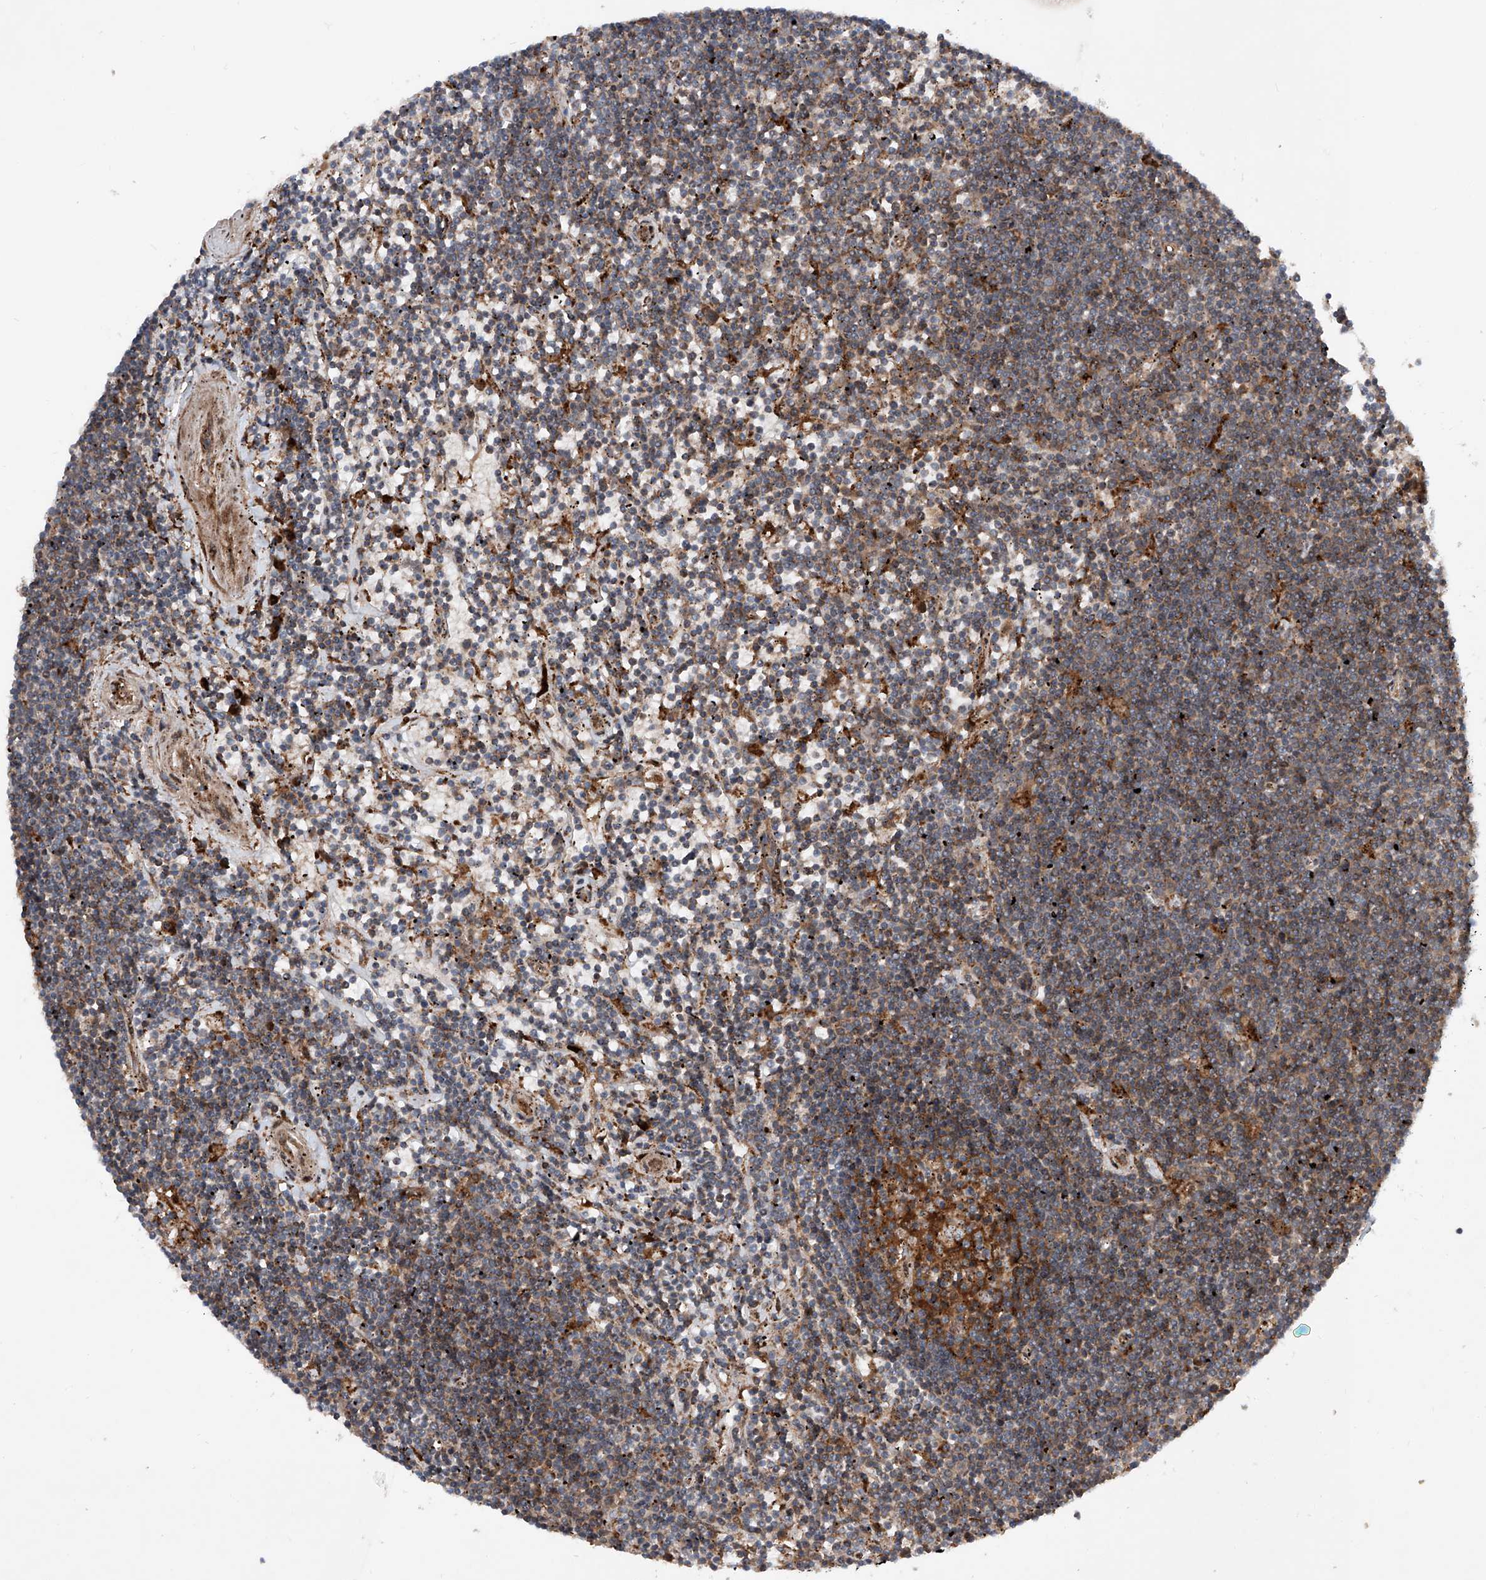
{"staining": {"intensity": "moderate", "quantity": ">75%", "location": "cytoplasmic/membranous"}, "tissue": "lymphoma", "cell_type": "Tumor cells", "image_type": "cancer", "snomed": [{"axis": "morphology", "description": "Malignant lymphoma, non-Hodgkin's type, Low grade"}, {"axis": "topography", "description": "Spleen"}], "caption": "Immunohistochemistry (DAB) staining of human malignant lymphoma, non-Hodgkin's type (low-grade) displays moderate cytoplasmic/membranous protein staining in approximately >75% of tumor cells. (DAB = brown stain, brightfield microscopy at high magnification).", "gene": "DAD1", "patient": {"sex": "male", "age": 76}}